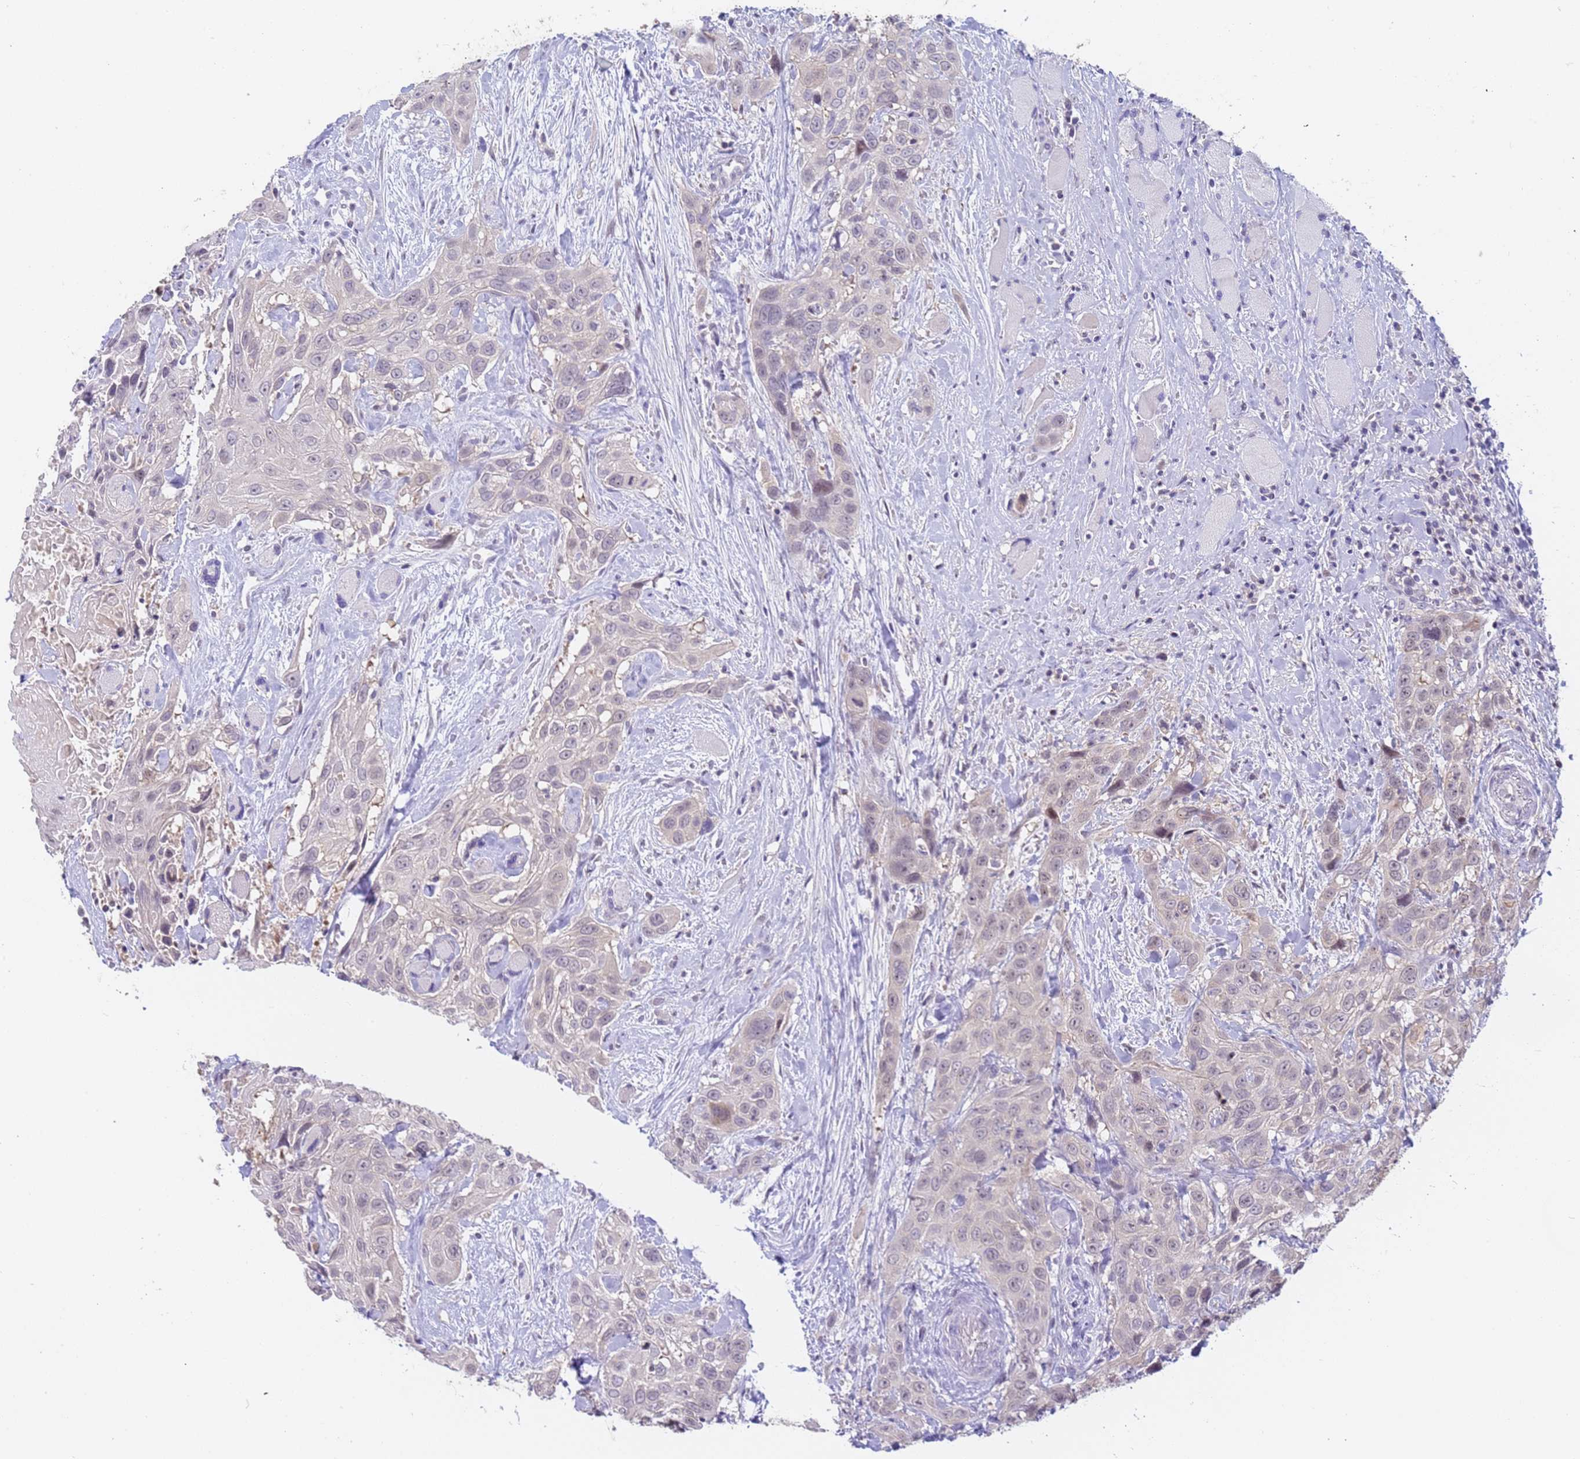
{"staining": {"intensity": "weak", "quantity": "<25%", "location": "nuclear"}, "tissue": "head and neck cancer", "cell_type": "Tumor cells", "image_type": "cancer", "snomed": [{"axis": "morphology", "description": "Squamous cell carcinoma, NOS"}, {"axis": "topography", "description": "Head-Neck"}], "caption": "Head and neck cancer (squamous cell carcinoma) was stained to show a protein in brown. There is no significant positivity in tumor cells.", "gene": "VWA3A", "patient": {"sex": "male", "age": 81}}